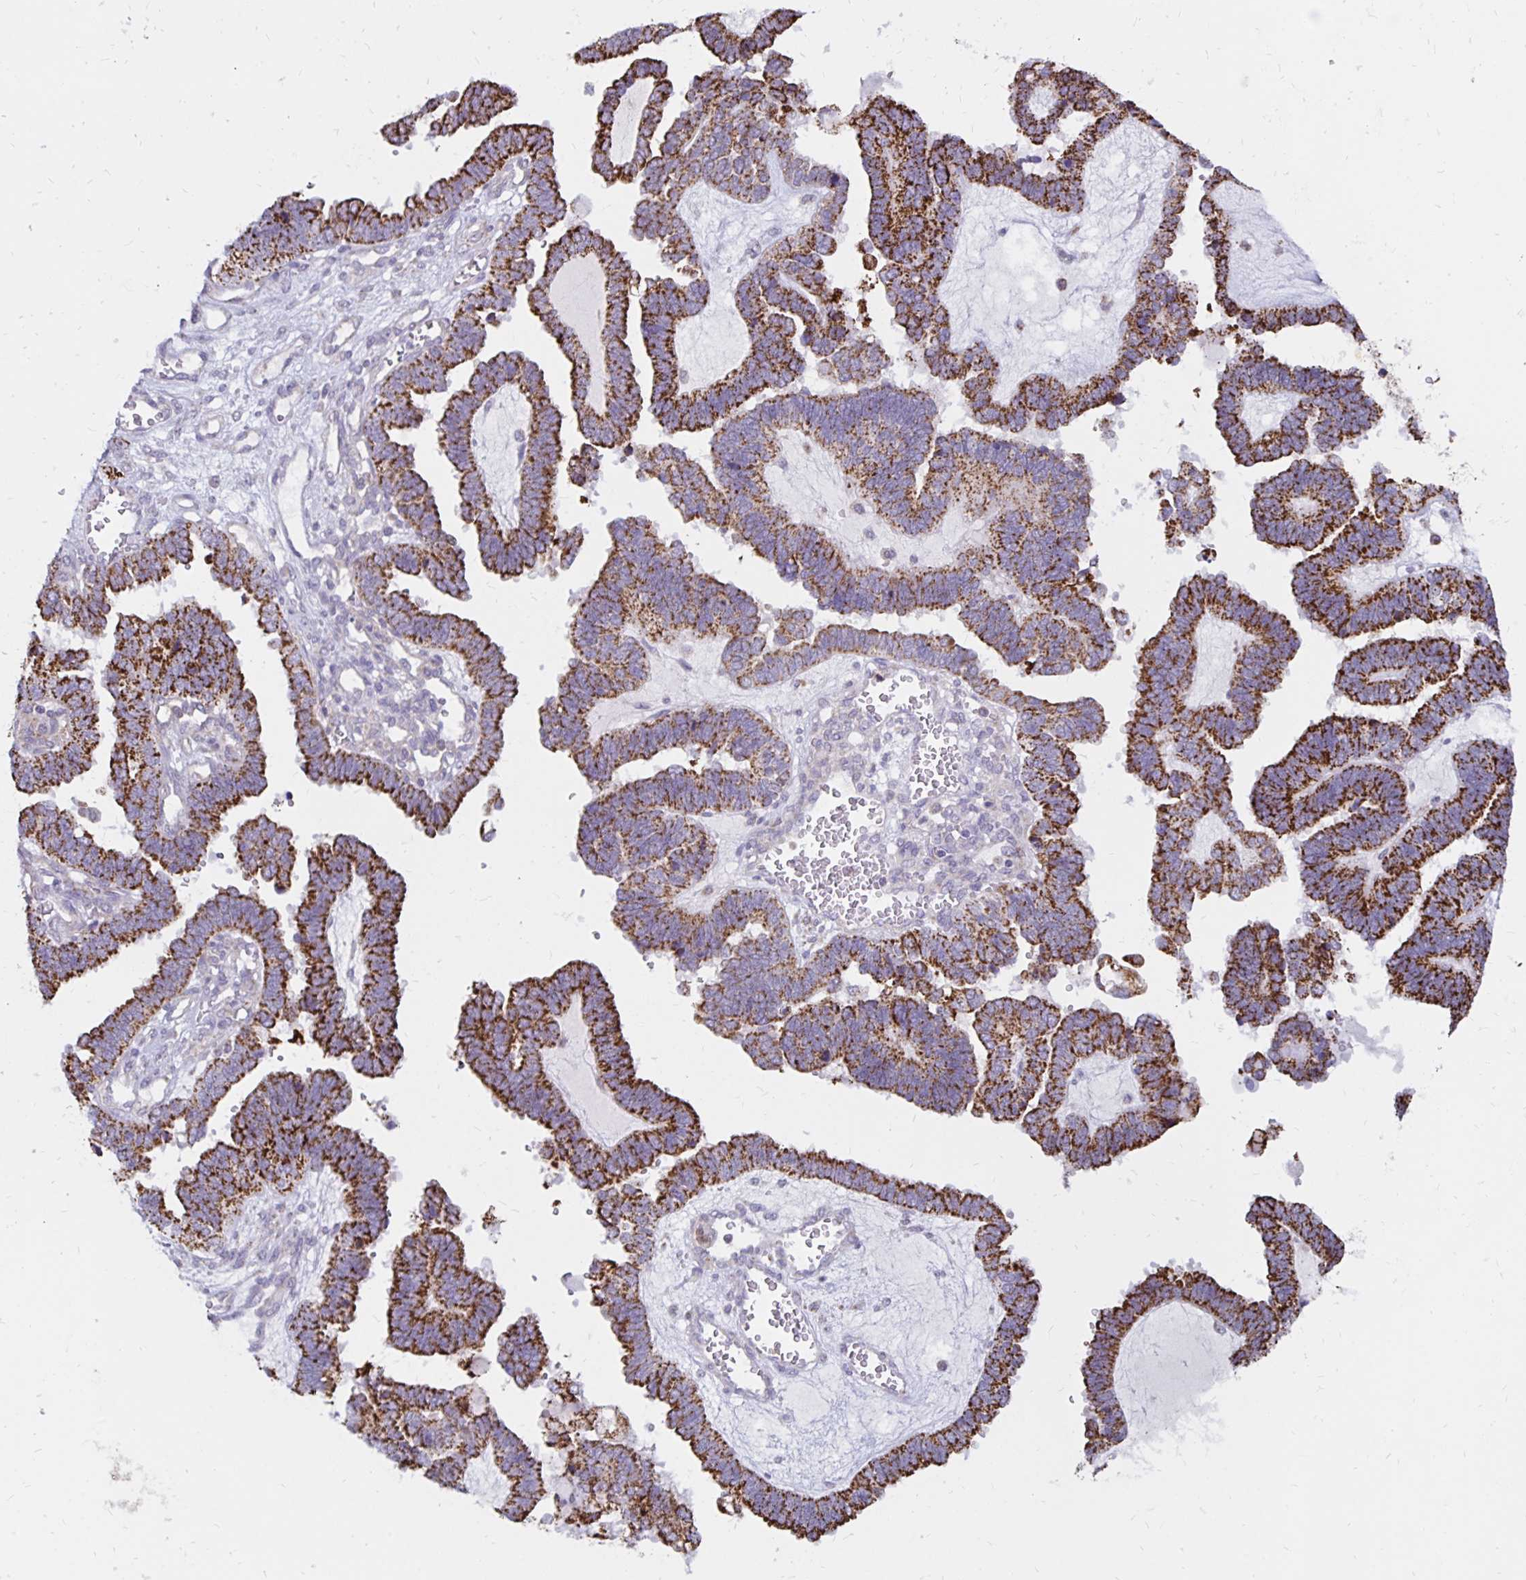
{"staining": {"intensity": "strong", "quantity": ">75%", "location": "cytoplasmic/membranous"}, "tissue": "ovarian cancer", "cell_type": "Tumor cells", "image_type": "cancer", "snomed": [{"axis": "morphology", "description": "Cystadenocarcinoma, serous, NOS"}, {"axis": "topography", "description": "Ovary"}], "caption": "Tumor cells demonstrate strong cytoplasmic/membranous expression in about >75% of cells in ovarian serous cystadenocarcinoma.", "gene": "IER3", "patient": {"sex": "female", "age": 51}}